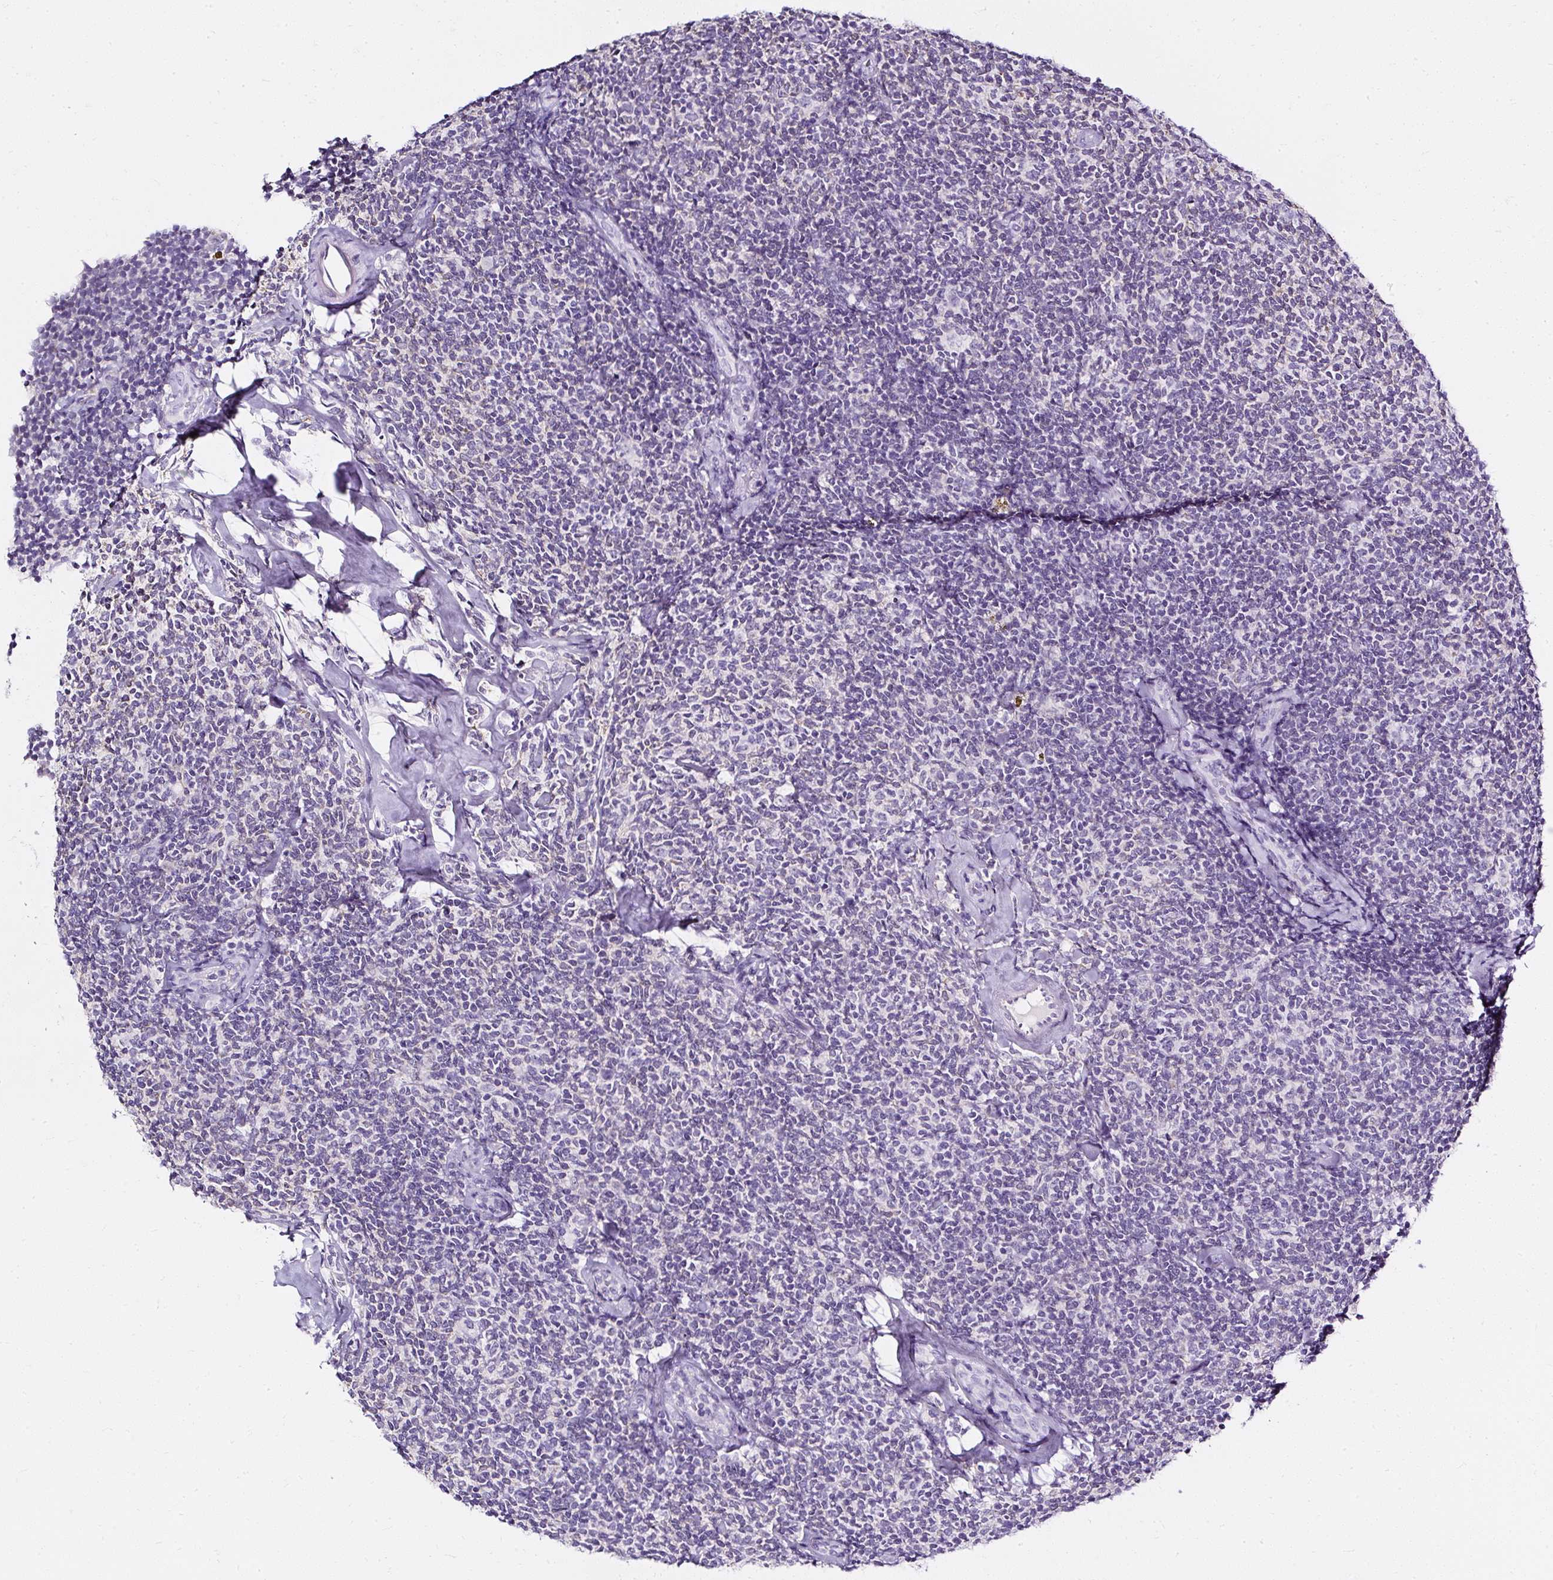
{"staining": {"intensity": "negative", "quantity": "none", "location": "none"}, "tissue": "lymphoma", "cell_type": "Tumor cells", "image_type": "cancer", "snomed": [{"axis": "morphology", "description": "Malignant lymphoma, non-Hodgkin's type, Low grade"}, {"axis": "topography", "description": "Lymph node"}], "caption": "High magnification brightfield microscopy of lymphoma stained with DAB (brown) and counterstained with hematoxylin (blue): tumor cells show no significant positivity.", "gene": "ATP2A1", "patient": {"sex": "female", "age": 56}}